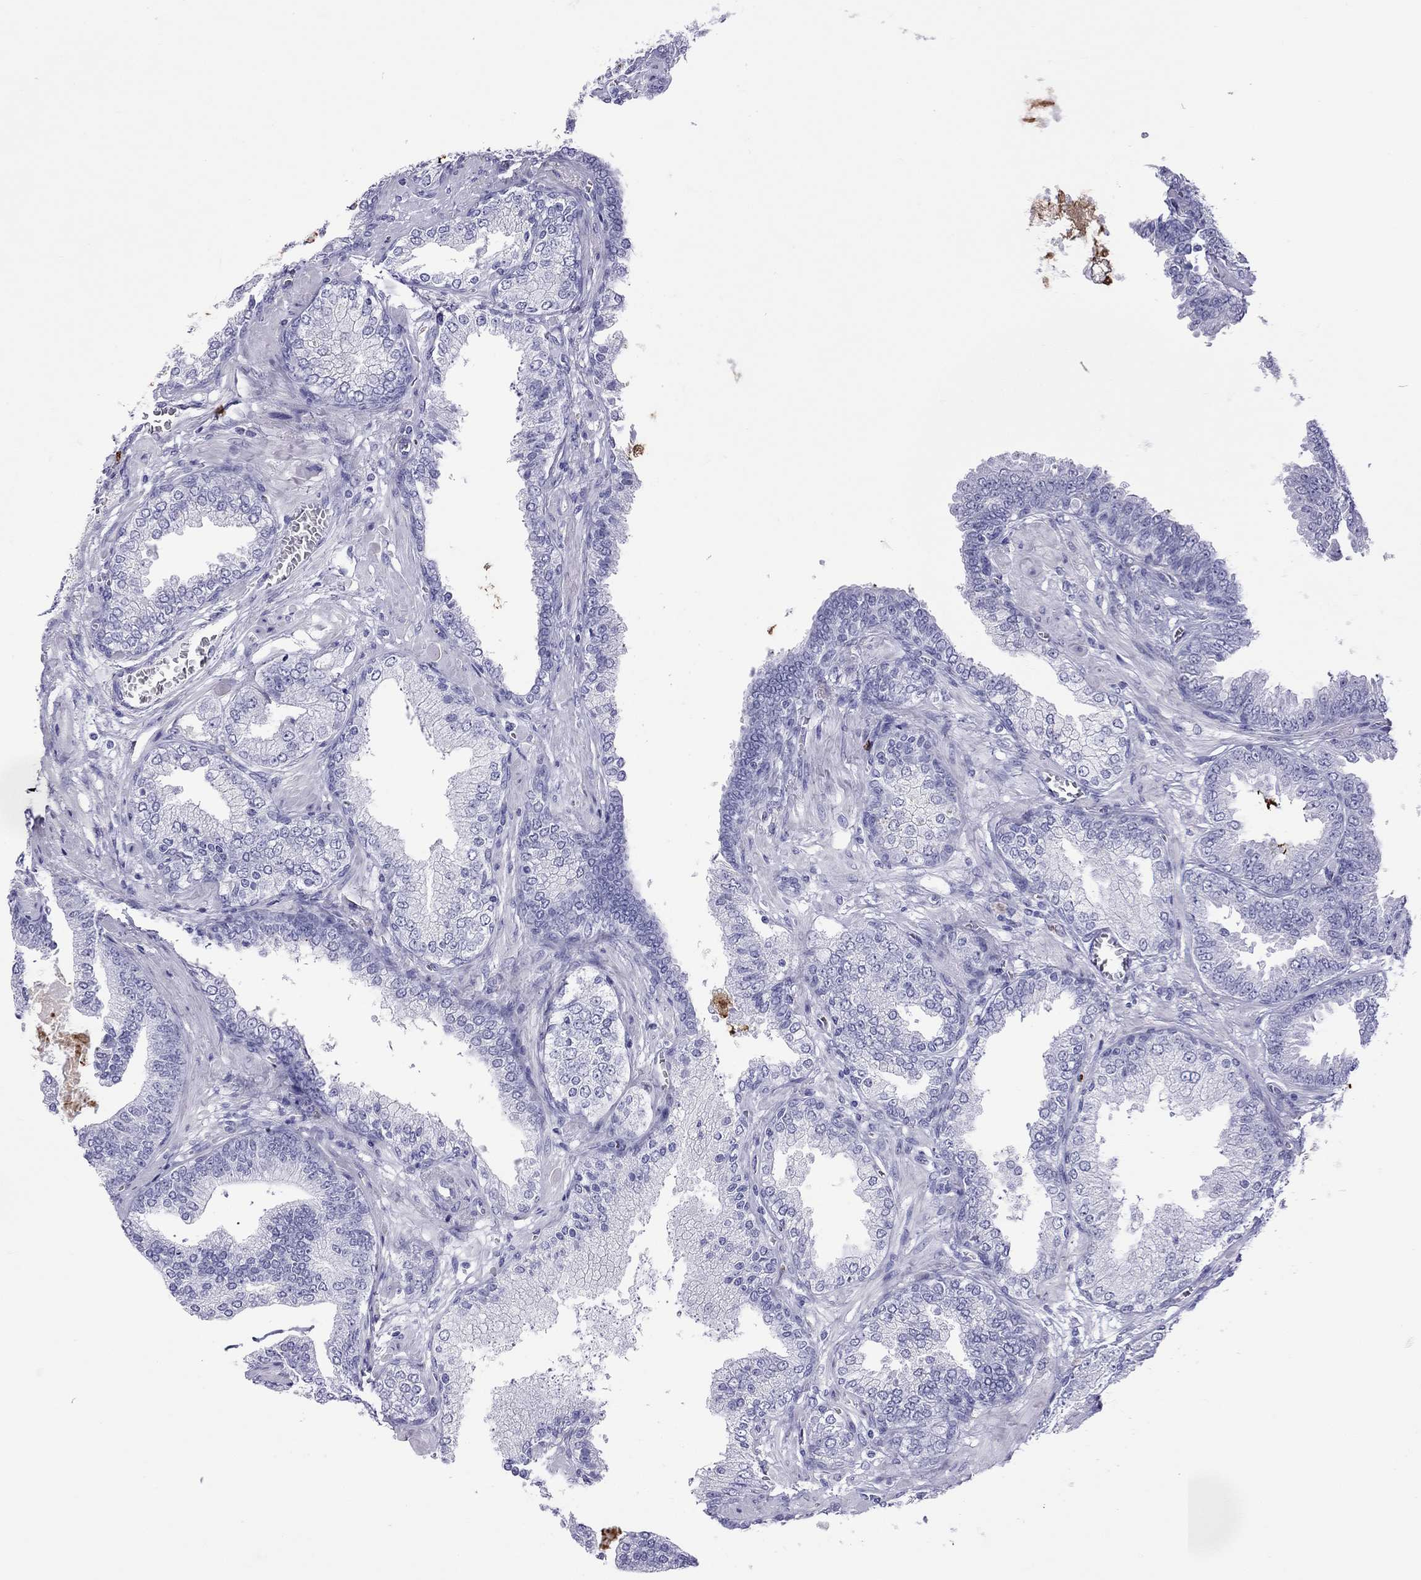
{"staining": {"intensity": "negative", "quantity": "none", "location": "none"}, "tissue": "prostate cancer", "cell_type": "Tumor cells", "image_type": "cancer", "snomed": [{"axis": "morphology", "description": "Adenocarcinoma, NOS"}, {"axis": "topography", "description": "Prostate"}], "caption": "Tumor cells are negative for protein expression in human prostate cancer.", "gene": "SLAMF1", "patient": {"sex": "male", "age": 64}}